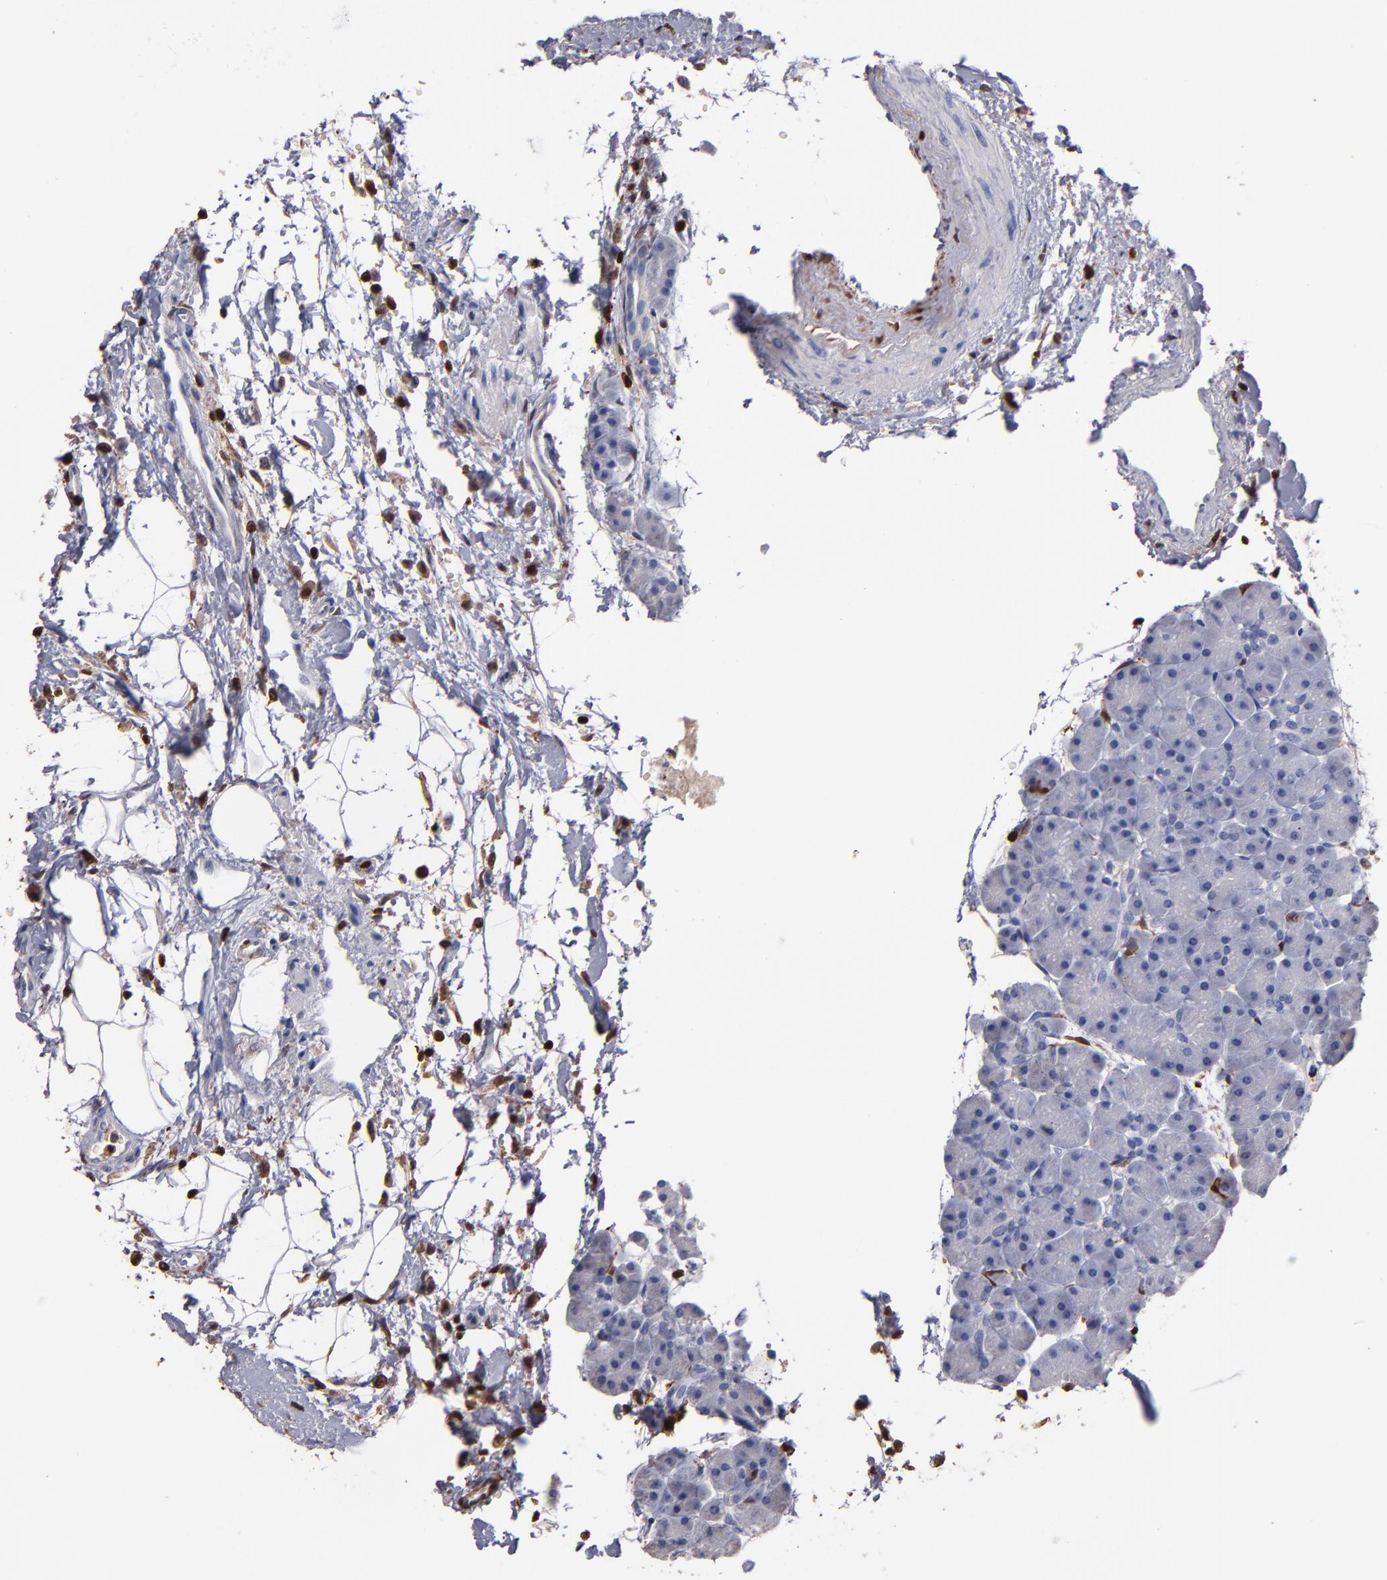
{"staining": {"intensity": "negative", "quantity": "none", "location": "none"}, "tissue": "pancreas", "cell_type": "Exocrine glandular cells", "image_type": "normal", "snomed": [{"axis": "morphology", "description": "Normal tissue, NOS"}, {"axis": "topography", "description": "Pancreas"}], "caption": "The photomicrograph reveals no staining of exocrine glandular cells in unremarkable pancreas.", "gene": "S100A4", "patient": {"sex": "male", "age": 66}}